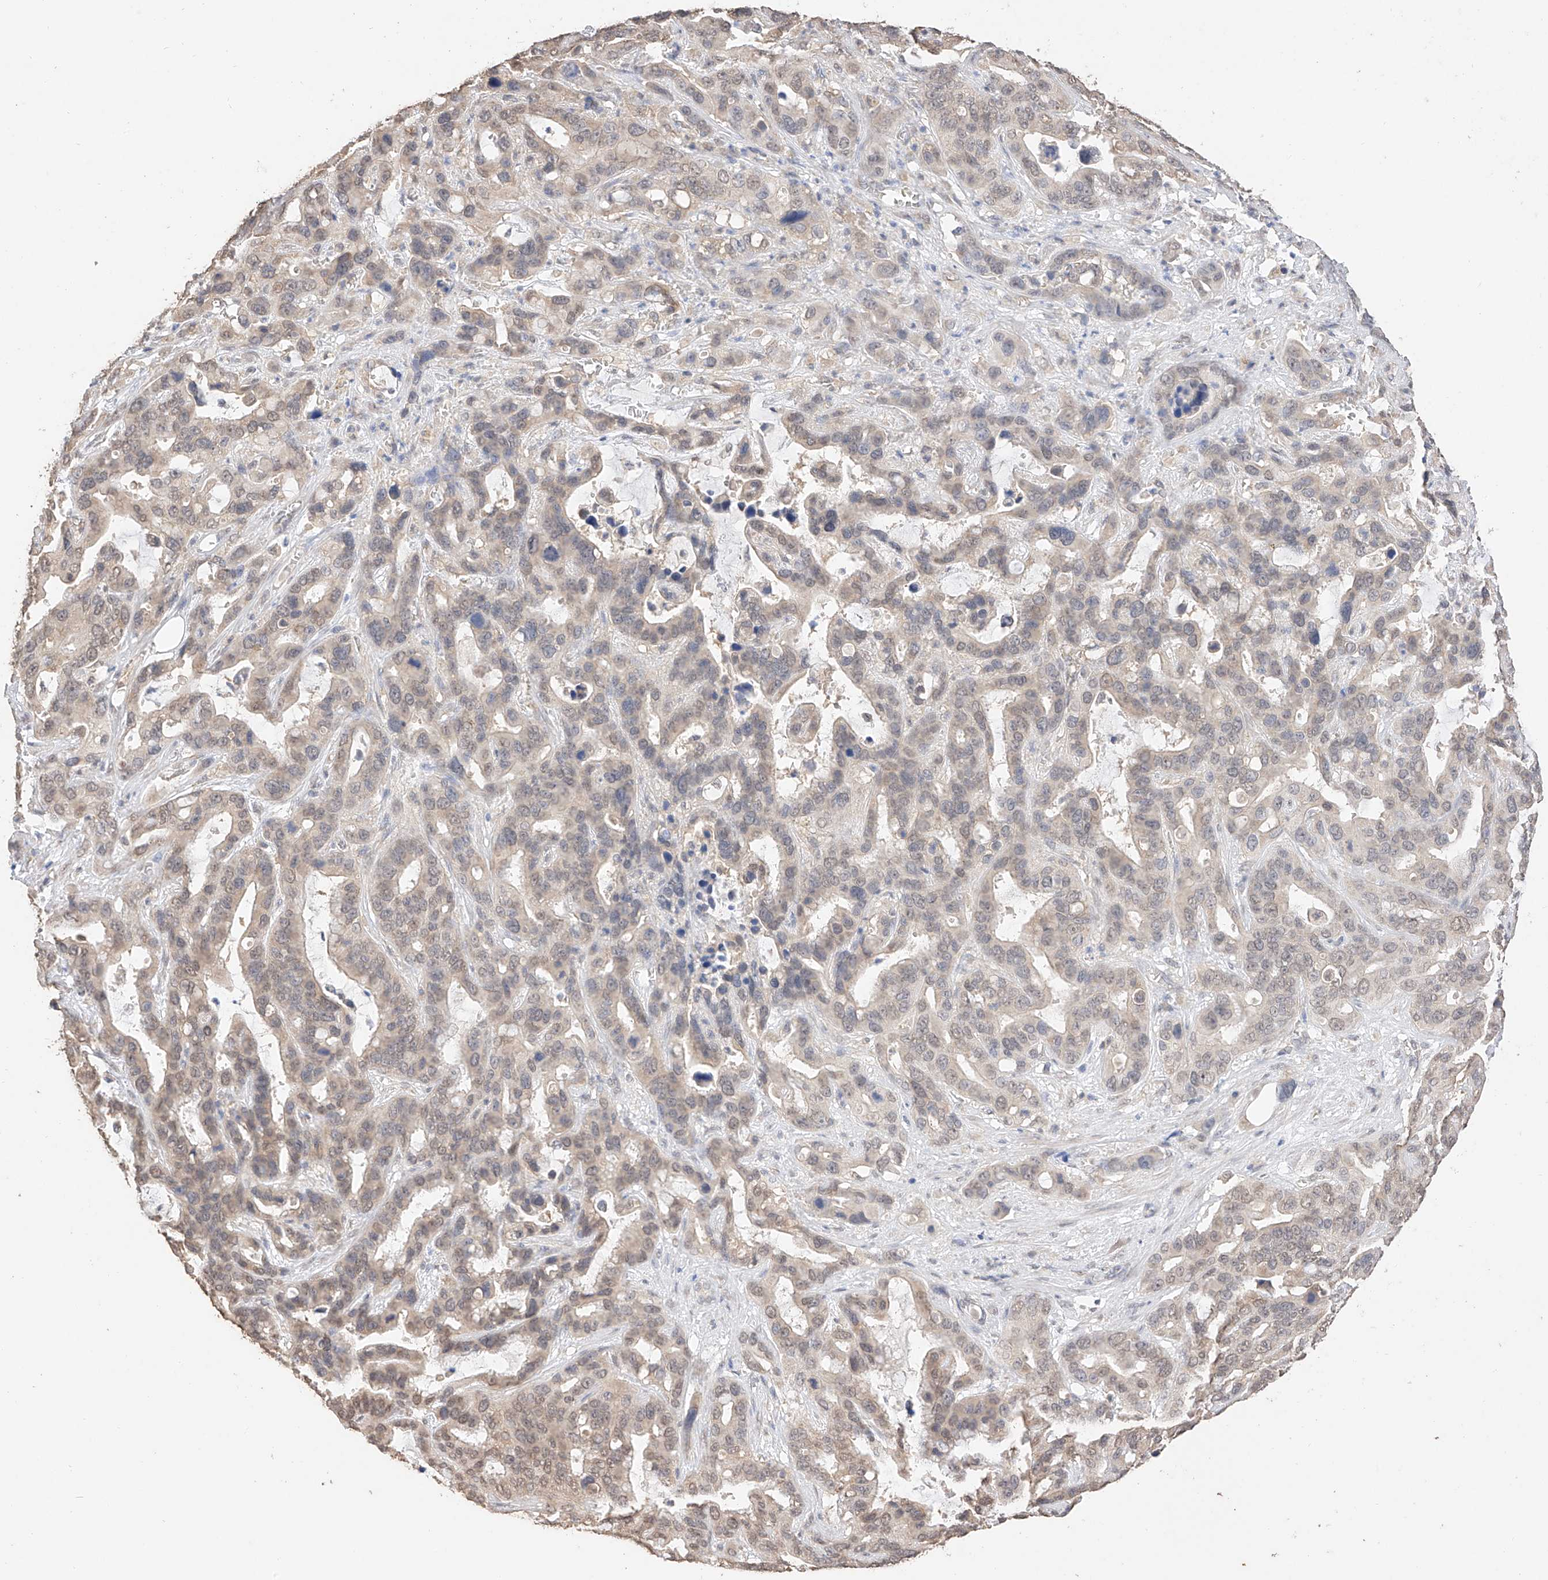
{"staining": {"intensity": "weak", "quantity": "25%-75%", "location": "cytoplasmic/membranous,nuclear"}, "tissue": "liver cancer", "cell_type": "Tumor cells", "image_type": "cancer", "snomed": [{"axis": "morphology", "description": "Cholangiocarcinoma"}, {"axis": "topography", "description": "Liver"}], "caption": "Protein positivity by immunohistochemistry shows weak cytoplasmic/membranous and nuclear positivity in approximately 25%-75% of tumor cells in liver cancer. (DAB (3,3'-diaminobenzidine) IHC with brightfield microscopy, high magnification).", "gene": "IL22RA2", "patient": {"sex": "female", "age": 65}}